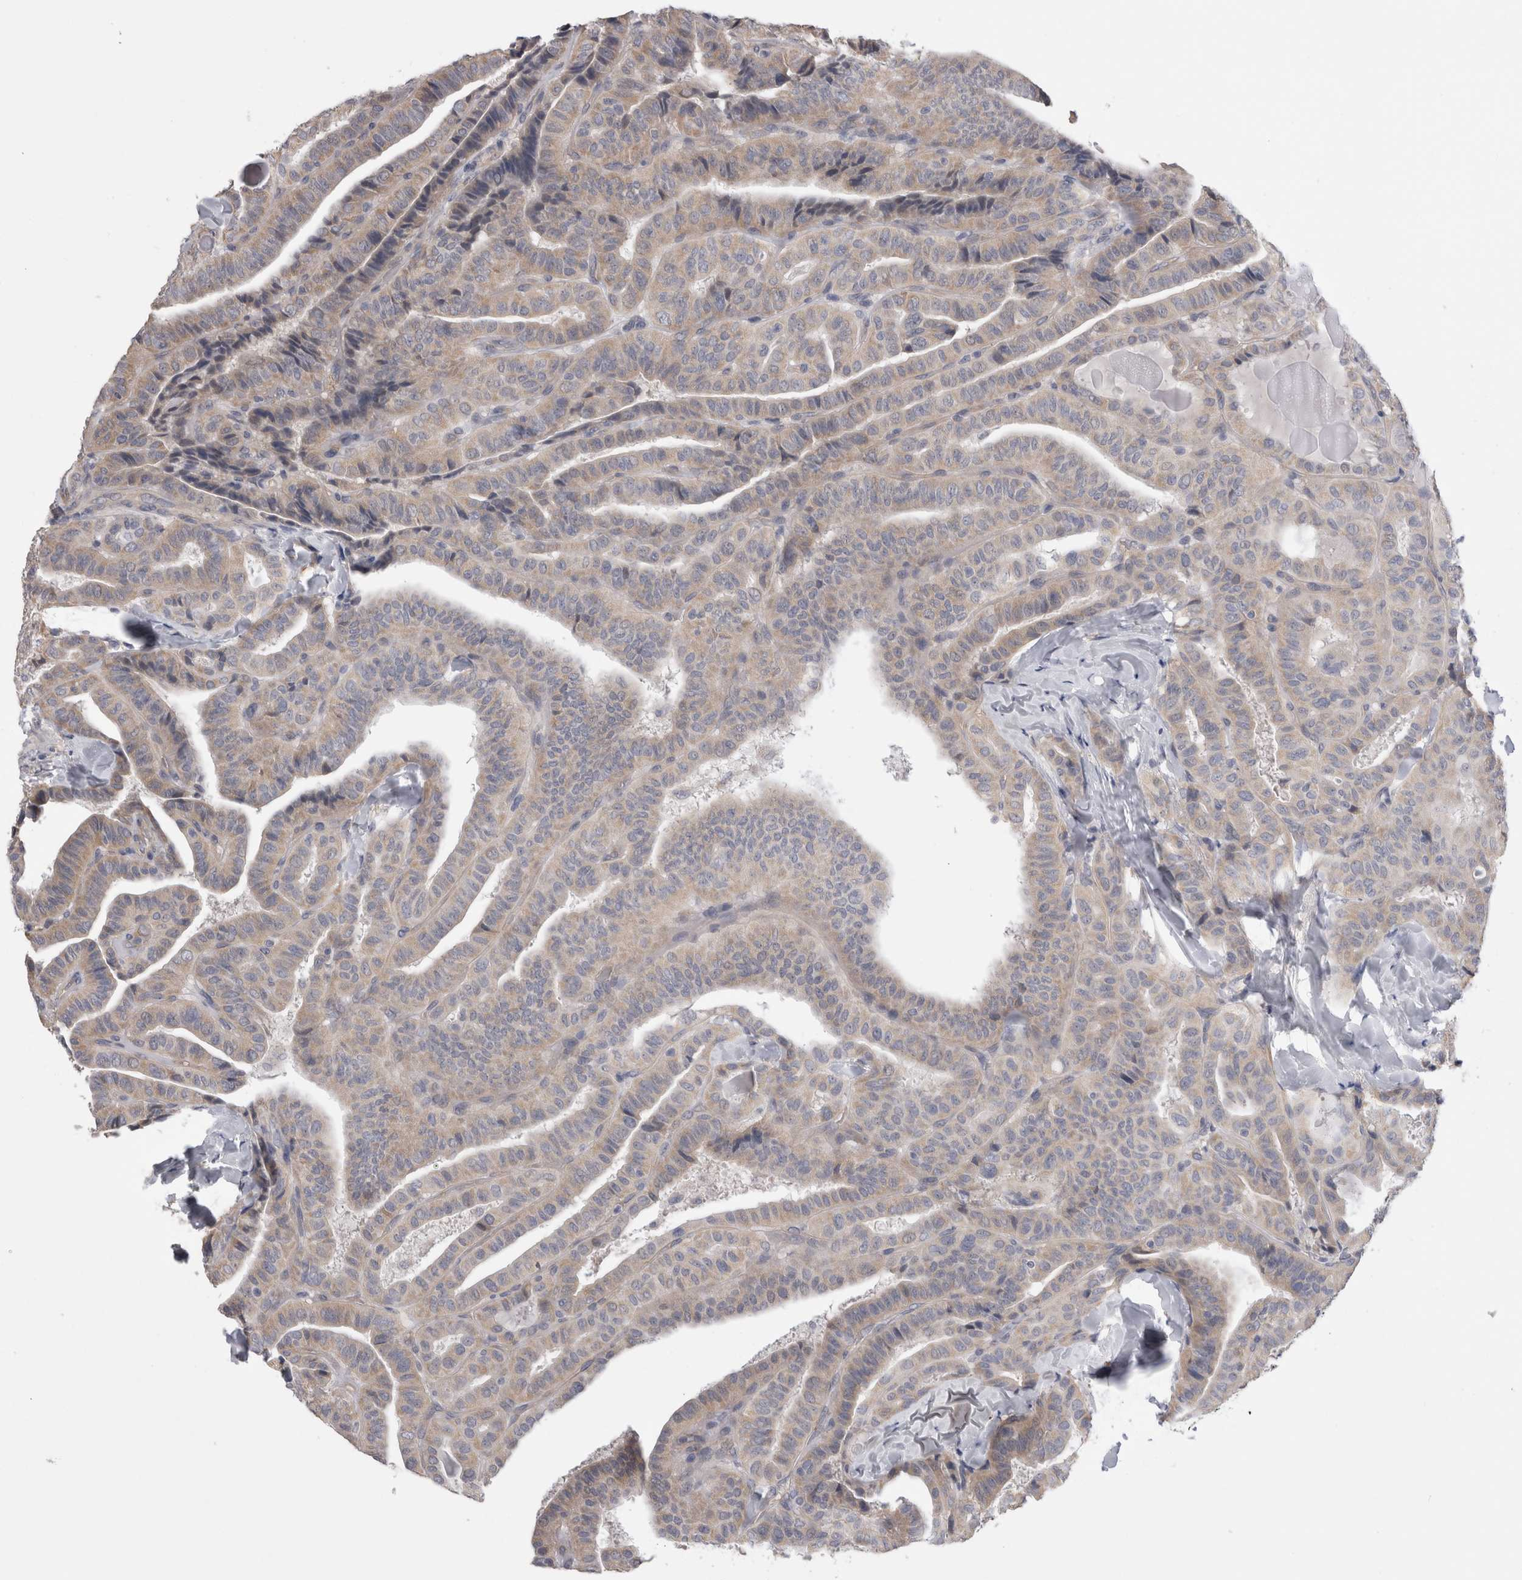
{"staining": {"intensity": "weak", "quantity": "<25%", "location": "cytoplasmic/membranous"}, "tissue": "thyroid cancer", "cell_type": "Tumor cells", "image_type": "cancer", "snomed": [{"axis": "morphology", "description": "Papillary adenocarcinoma, NOS"}, {"axis": "topography", "description": "Thyroid gland"}], "caption": "A micrograph of thyroid cancer stained for a protein displays no brown staining in tumor cells.", "gene": "ARHGAP29", "patient": {"sex": "male", "age": 77}}